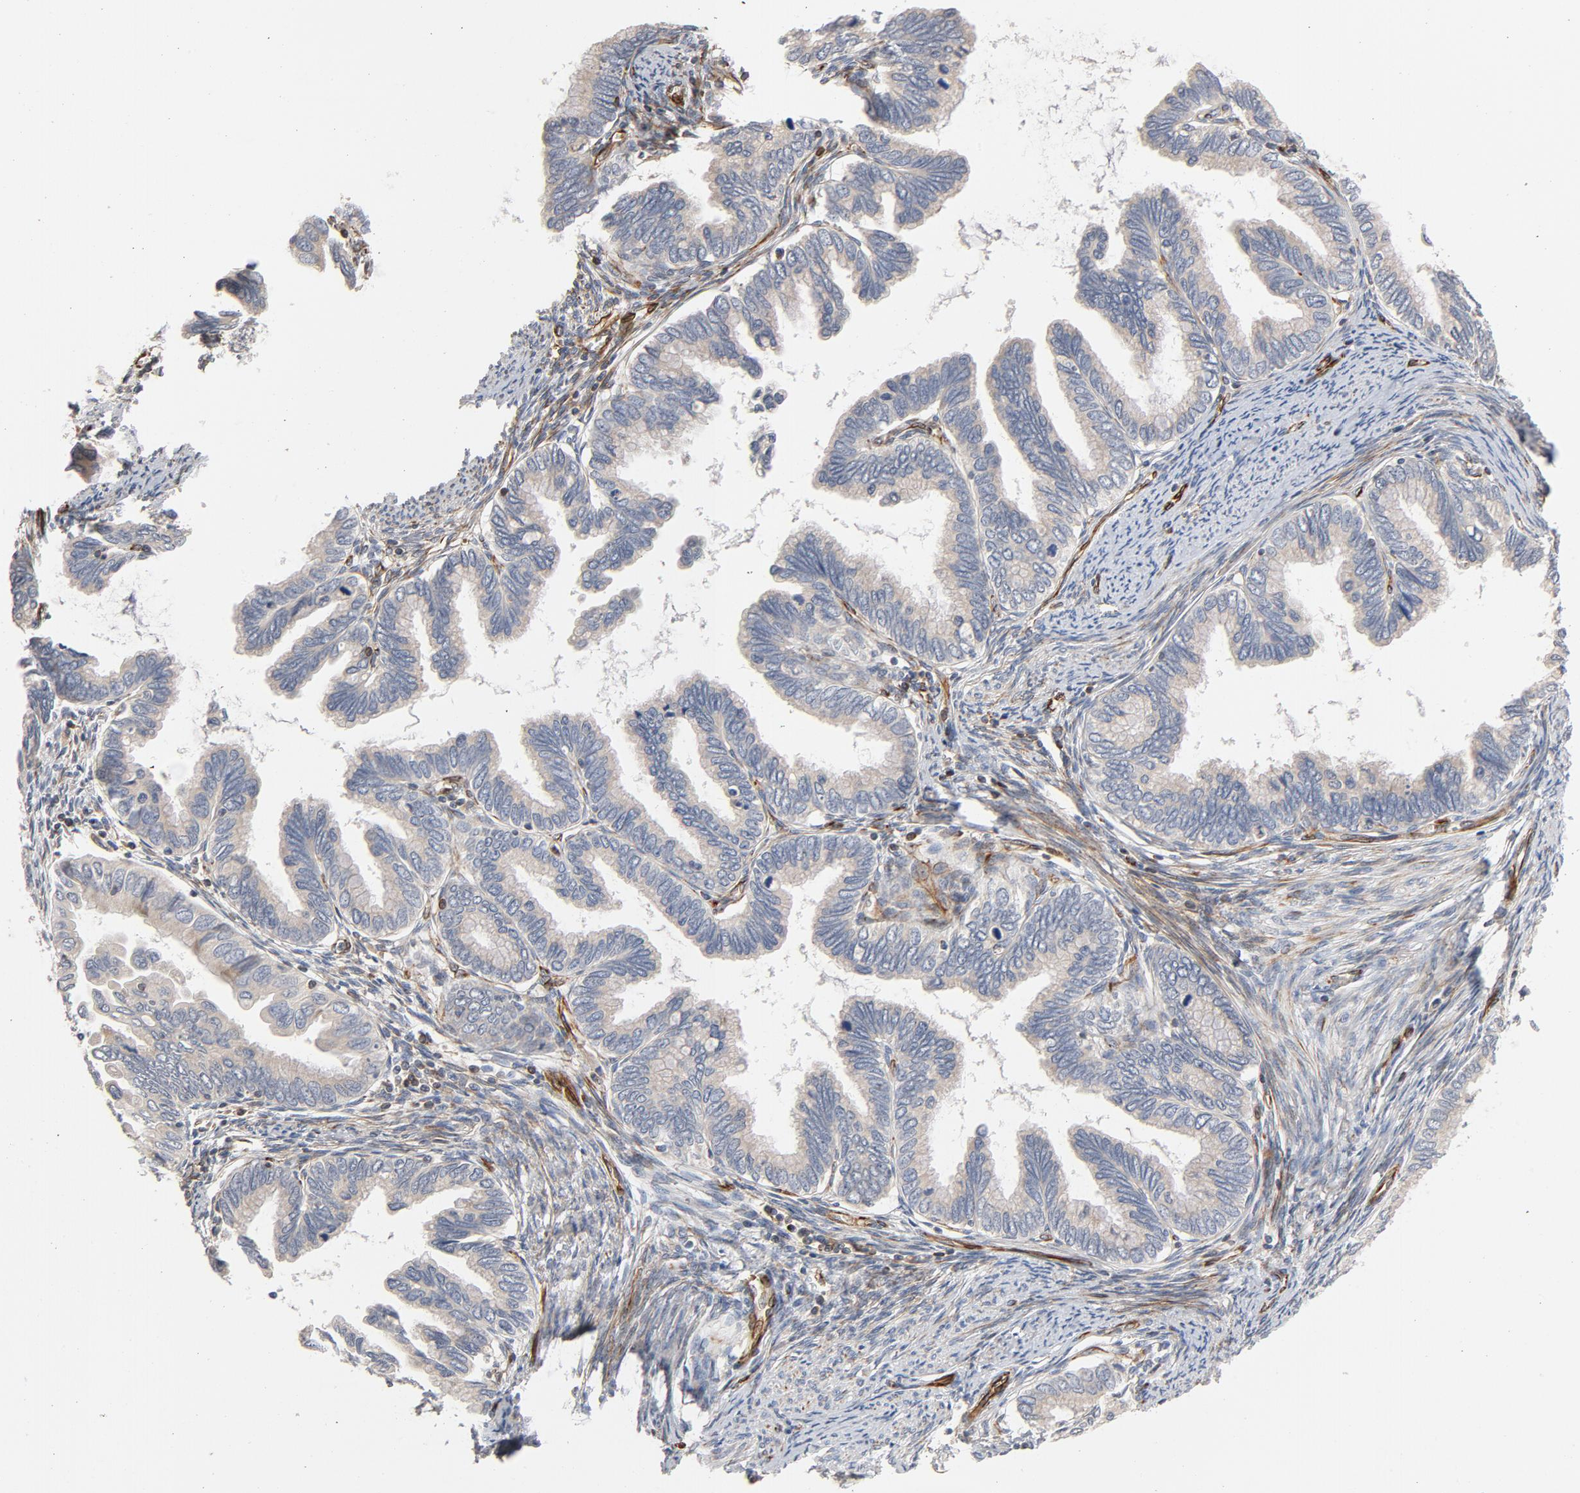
{"staining": {"intensity": "weak", "quantity": ">75%", "location": "cytoplasmic/membranous"}, "tissue": "cervical cancer", "cell_type": "Tumor cells", "image_type": "cancer", "snomed": [{"axis": "morphology", "description": "Adenocarcinoma, NOS"}, {"axis": "topography", "description": "Cervix"}], "caption": "Weak cytoplasmic/membranous staining for a protein is seen in about >75% of tumor cells of cervical cancer using immunohistochemistry.", "gene": "FAM118A", "patient": {"sex": "female", "age": 49}}